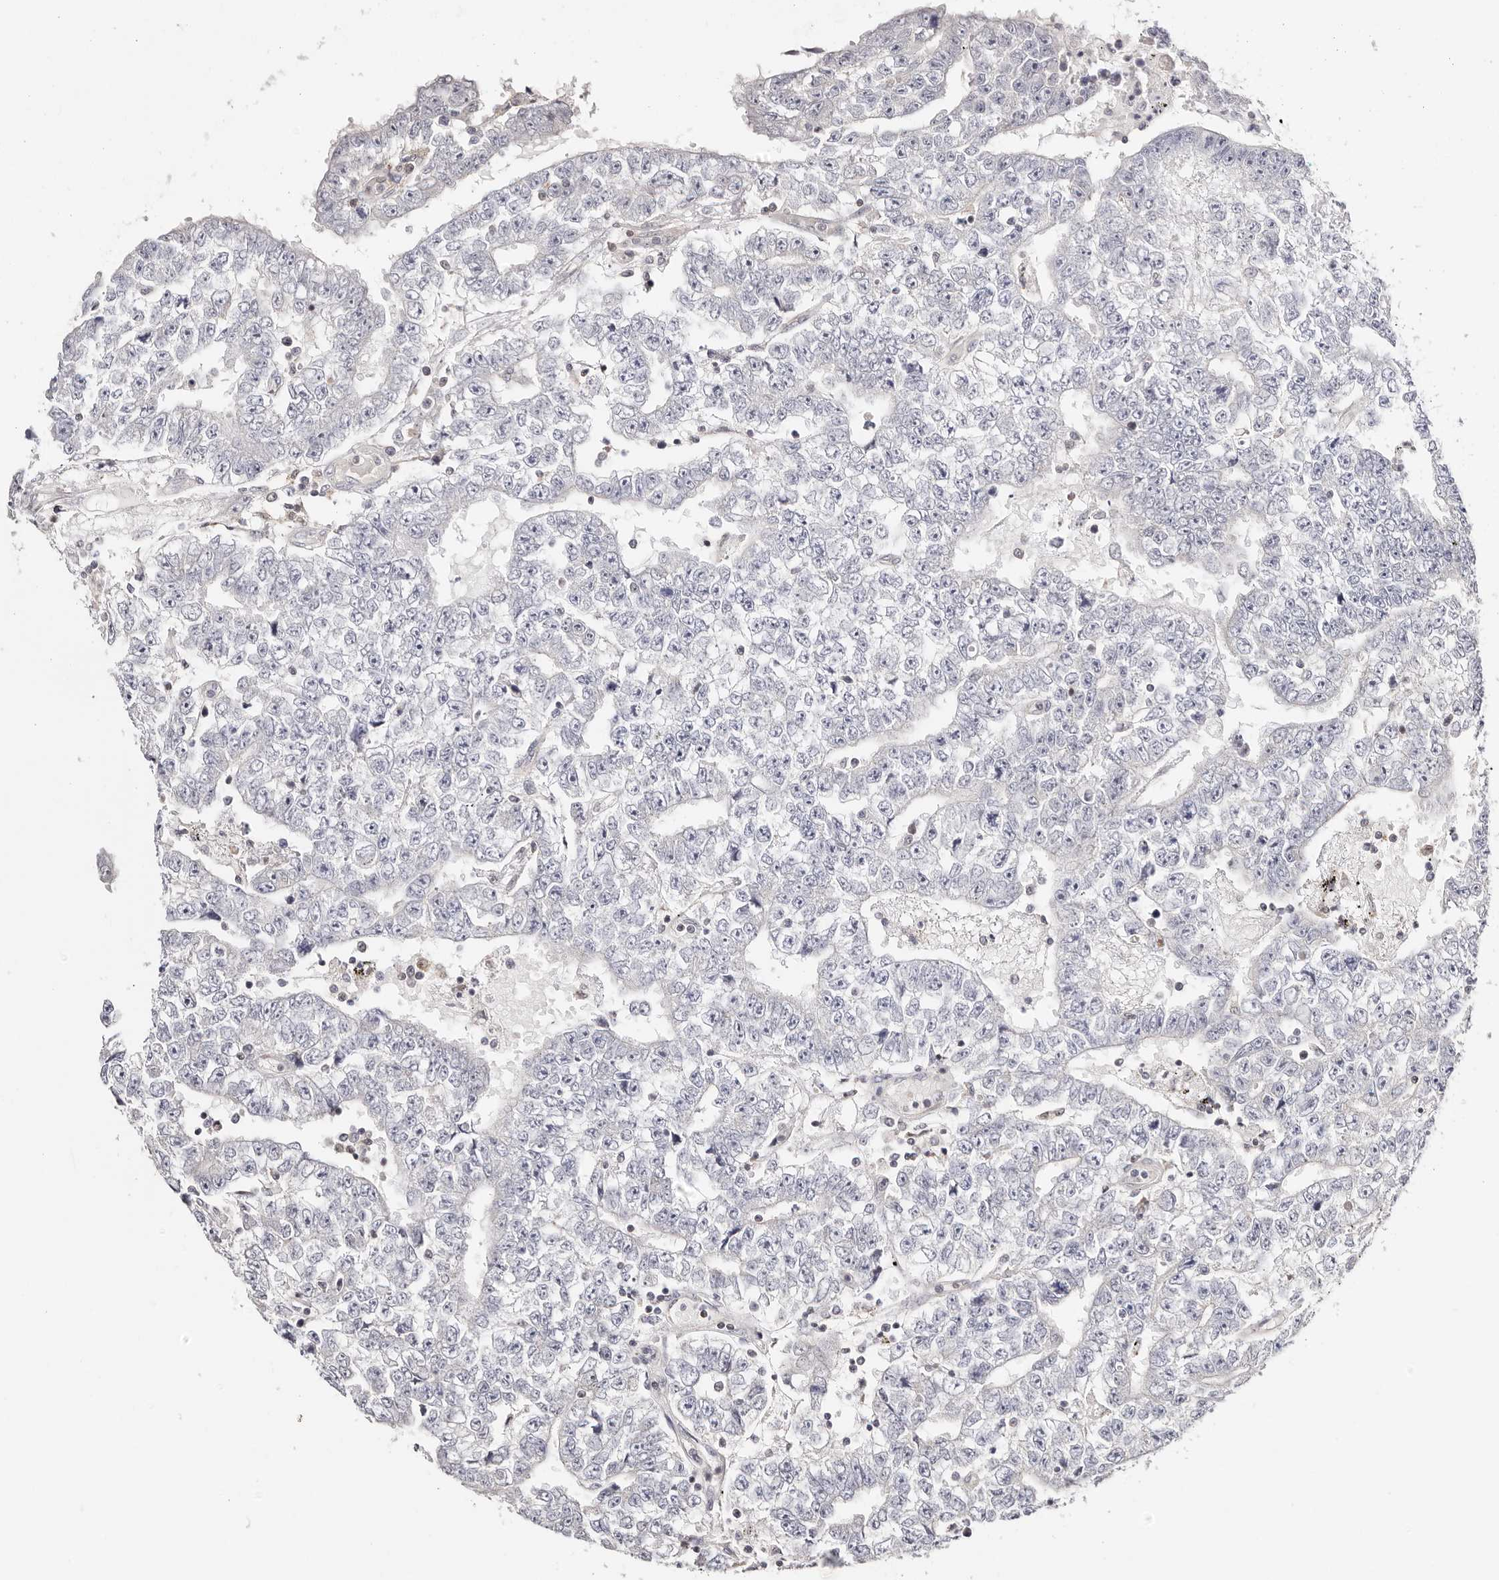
{"staining": {"intensity": "negative", "quantity": "none", "location": "none"}, "tissue": "testis cancer", "cell_type": "Tumor cells", "image_type": "cancer", "snomed": [{"axis": "morphology", "description": "Carcinoma, Embryonal, NOS"}, {"axis": "topography", "description": "Testis"}], "caption": "Tumor cells are negative for protein expression in human embryonal carcinoma (testis).", "gene": "STAT5A", "patient": {"sex": "male", "age": 25}}